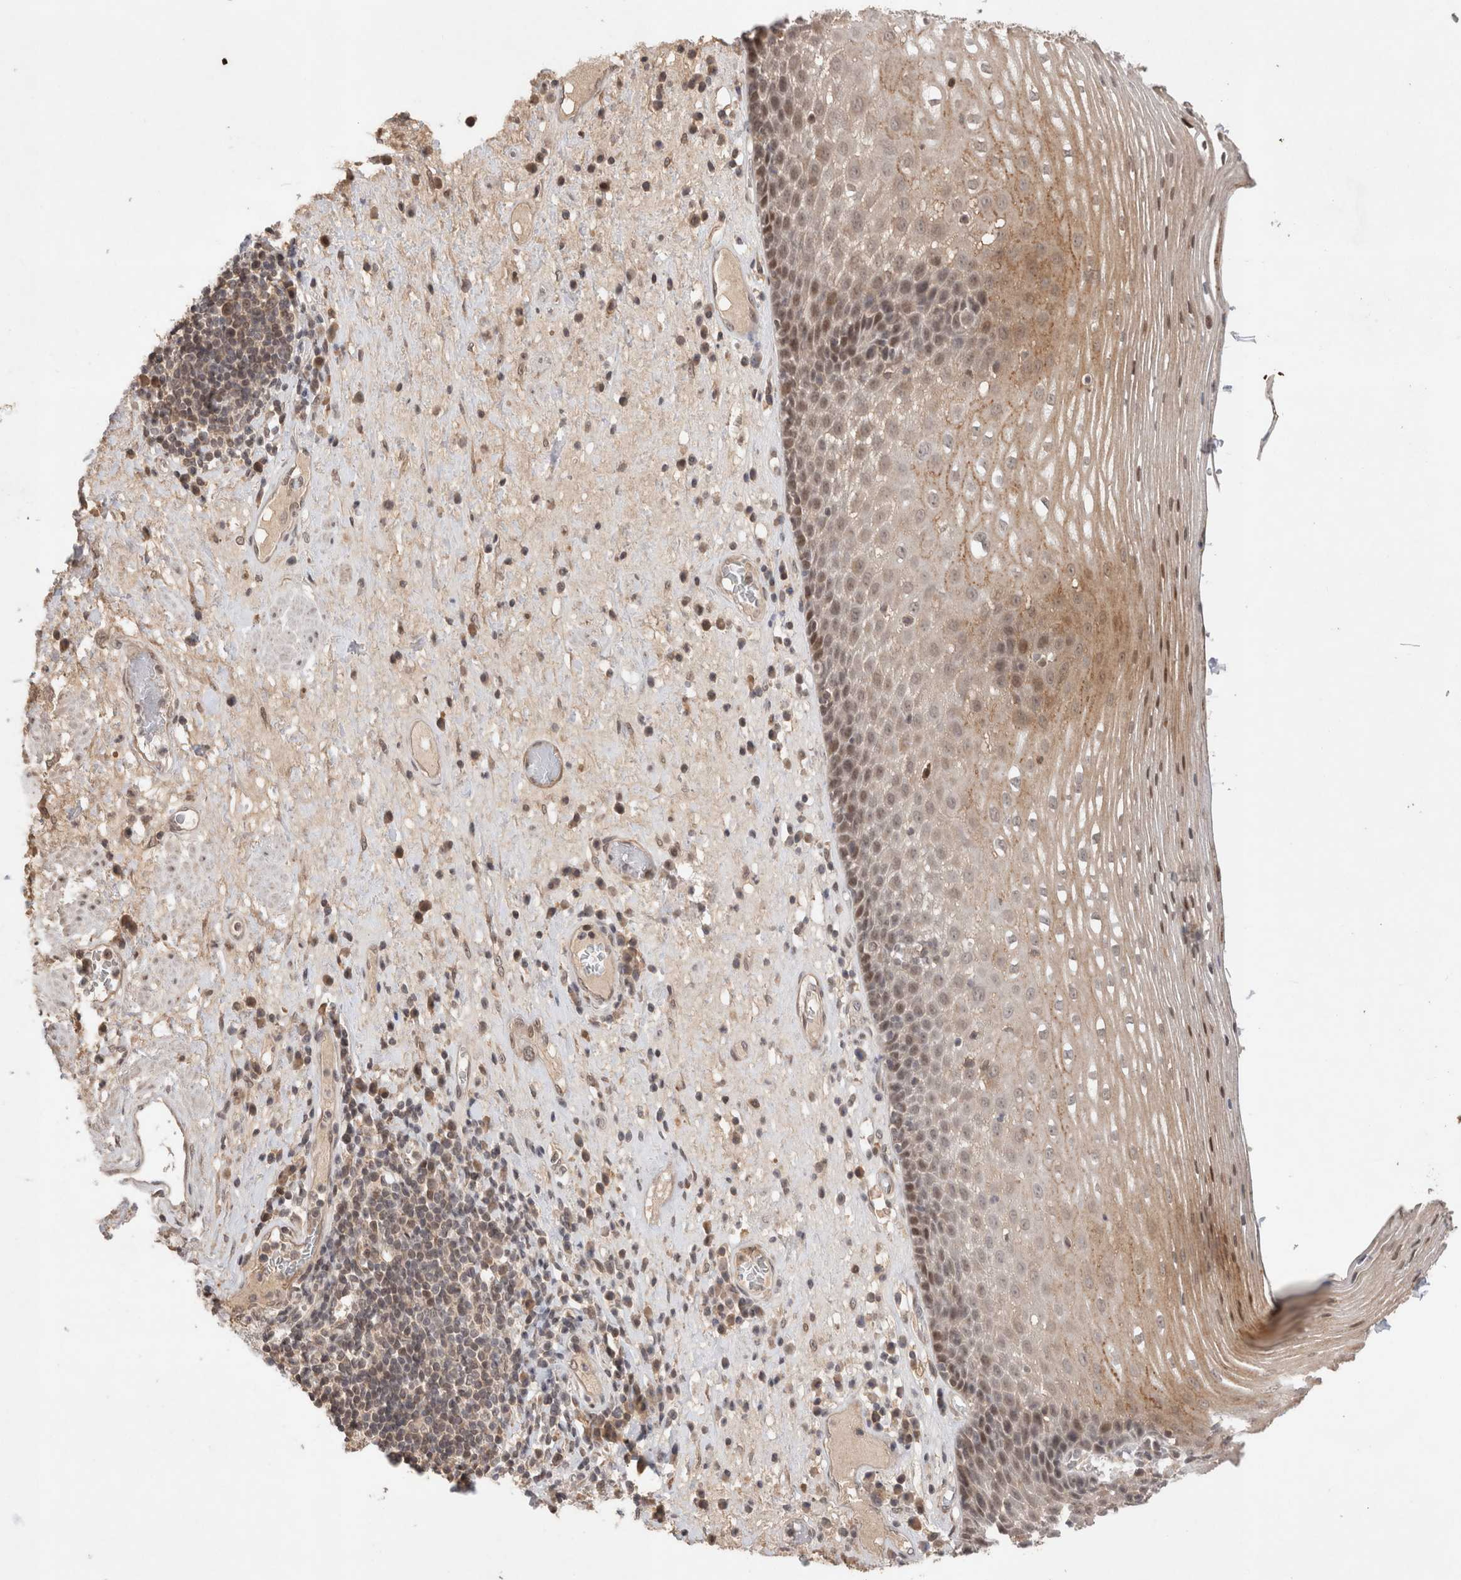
{"staining": {"intensity": "moderate", "quantity": "25%-75%", "location": "cytoplasmic/membranous,nuclear"}, "tissue": "esophagus", "cell_type": "Squamous epithelial cells", "image_type": "normal", "snomed": [{"axis": "morphology", "description": "Normal tissue, NOS"}, {"axis": "morphology", "description": "Adenocarcinoma, NOS"}, {"axis": "topography", "description": "Esophagus"}], "caption": "Protein analysis of normal esophagus displays moderate cytoplasmic/membranous,nuclear staining in approximately 25%-75% of squamous epithelial cells.", "gene": "SYDE2", "patient": {"sex": "male", "age": 62}}